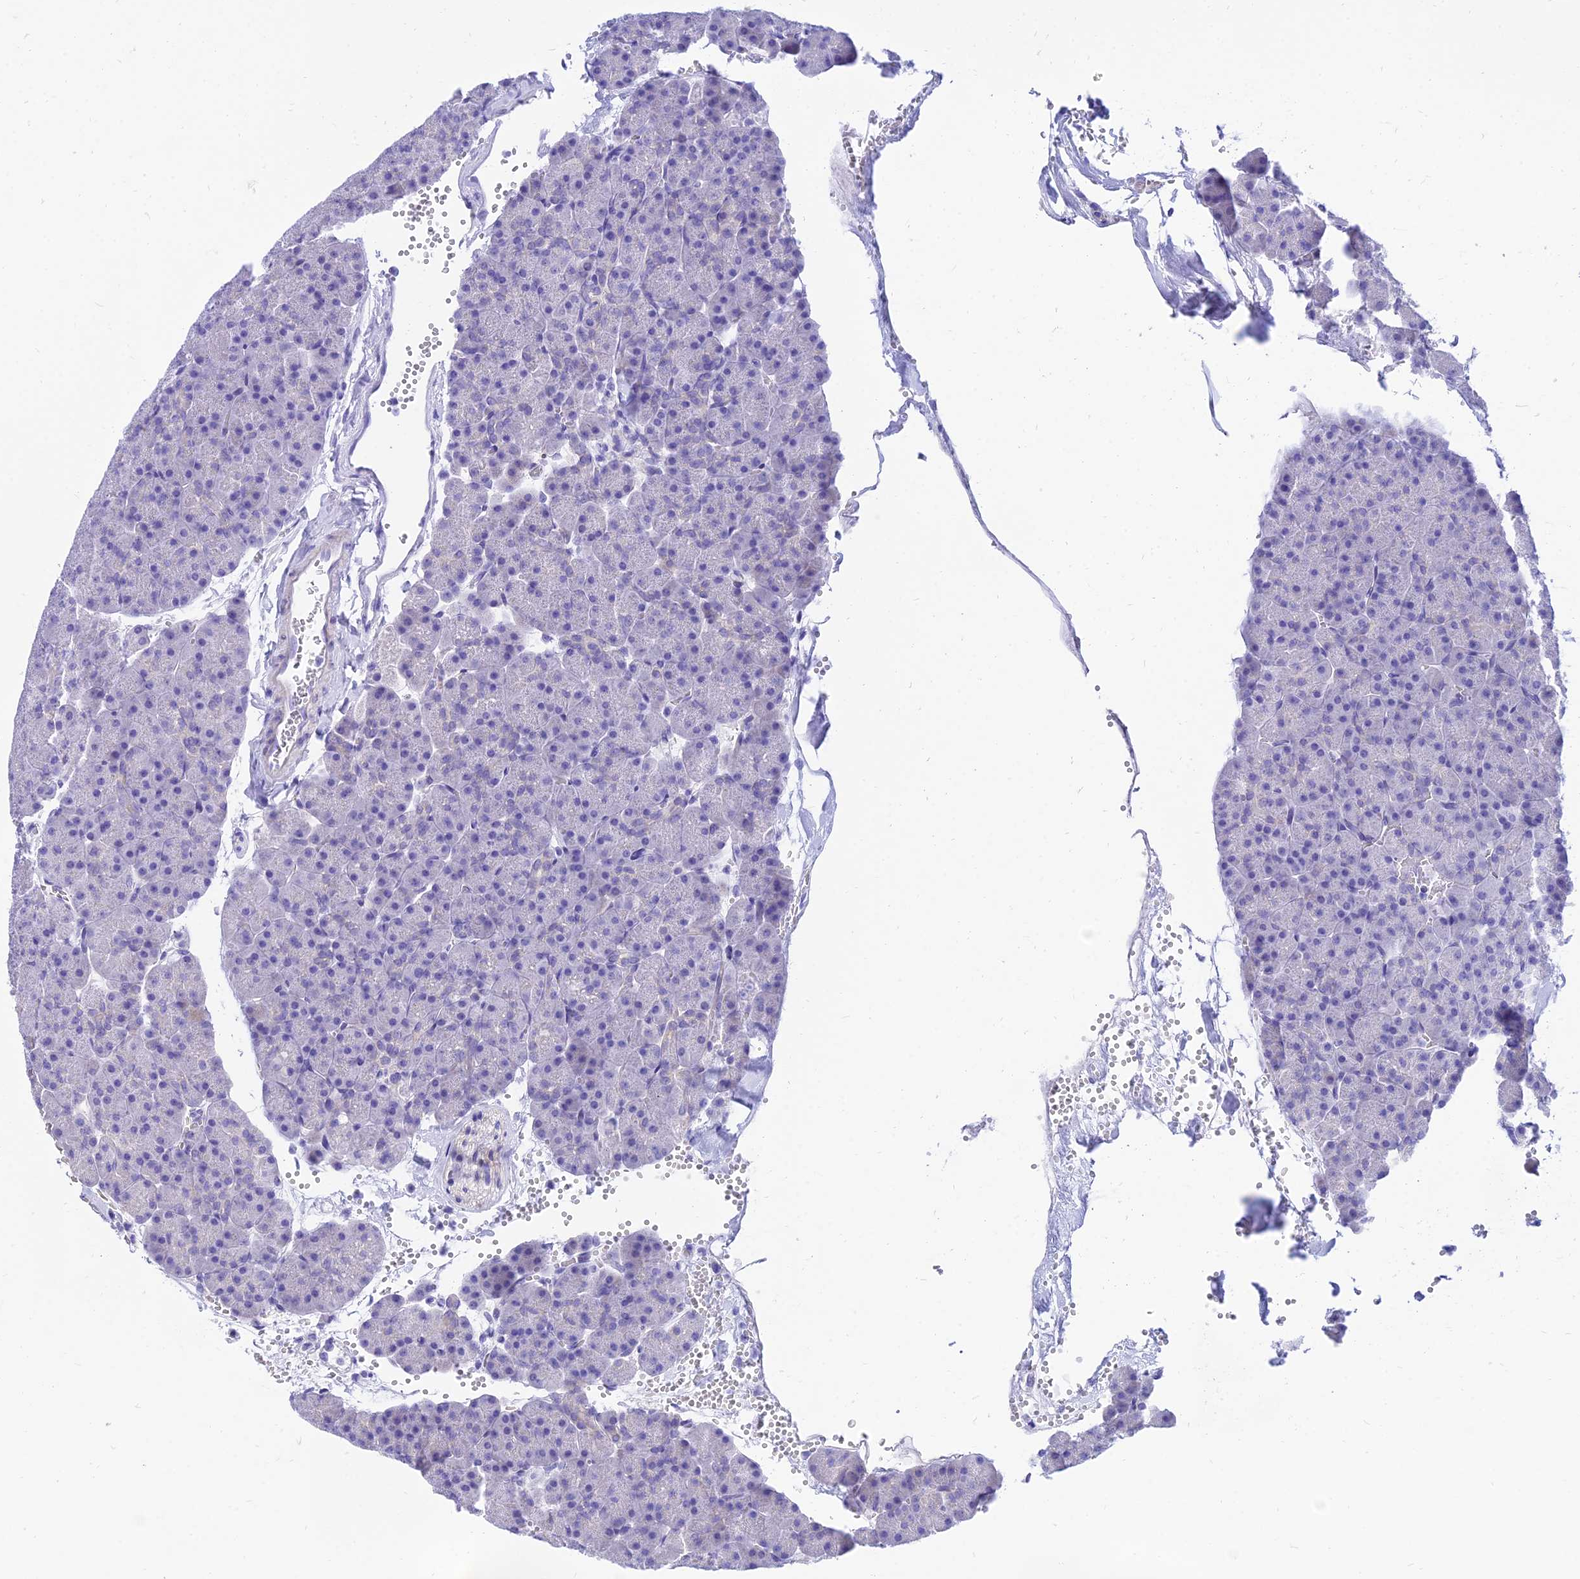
{"staining": {"intensity": "negative", "quantity": "none", "location": "none"}, "tissue": "pancreas", "cell_type": "Exocrine glandular cells", "image_type": "normal", "snomed": [{"axis": "morphology", "description": "Normal tissue, NOS"}, {"axis": "topography", "description": "Pancreas"}], "caption": "DAB immunohistochemical staining of unremarkable pancreas reveals no significant expression in exocrine glandular cells. Nuclei are stained in blue.", "gene": "TAC3", "patient": {"sex": "male", "age": 36}}